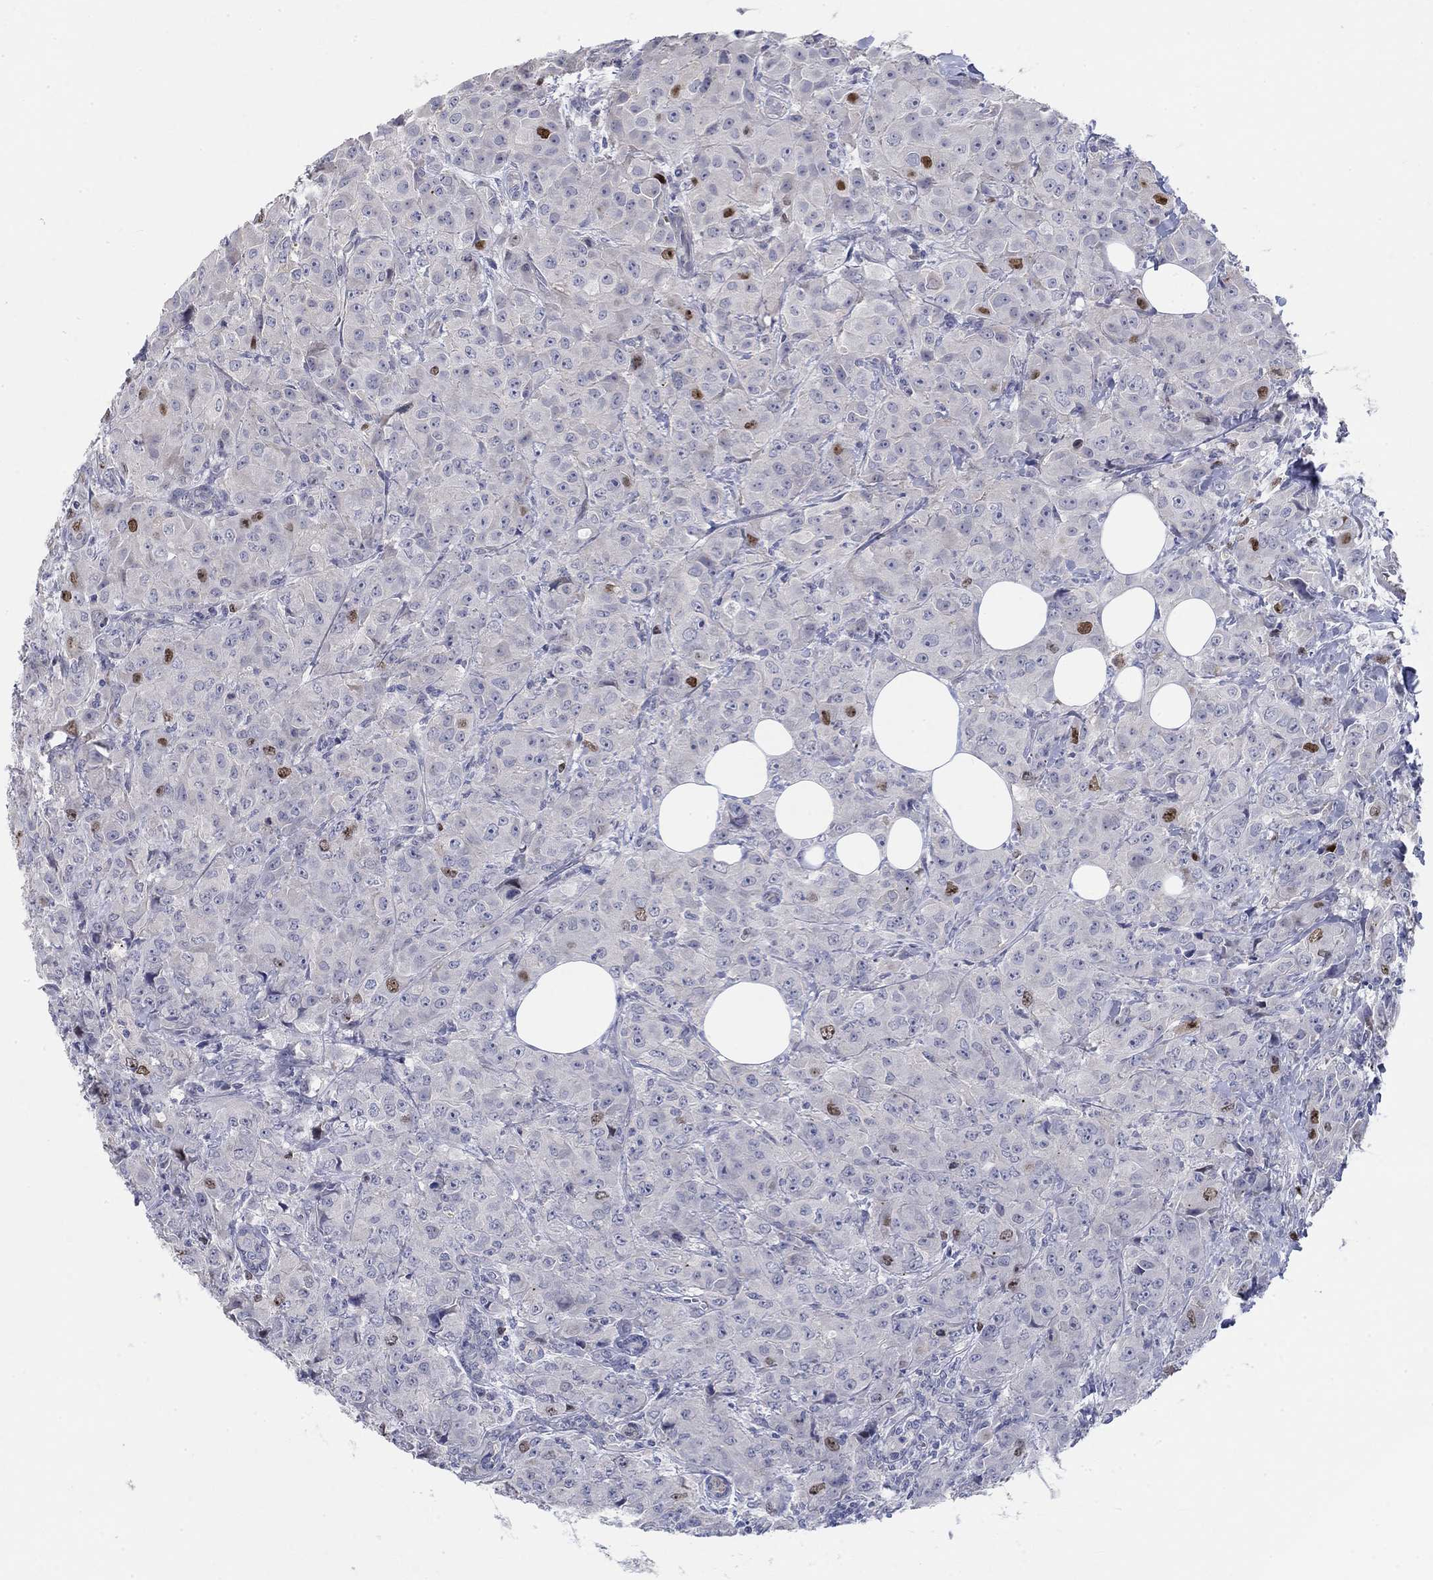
{"staining": {"intensity": "strong", "quantity": "<25%", "location": "nuclear"}, "tissue": "breast cancer", "cell_type": "Tumor cells", "image_type": "cancer", "snomed": [{"axis": "morphology", "description": "Duct carcinoma"}, {"axis": "topography", "description": "Breast"}], "caption": "Breast cancer tissue displays strong nuclear positivity in approximately <25% of tumor cells, visualized by immunohistochemistry.", "gene": "PRC1", "patient": {"sex": "female", "age": 43}}